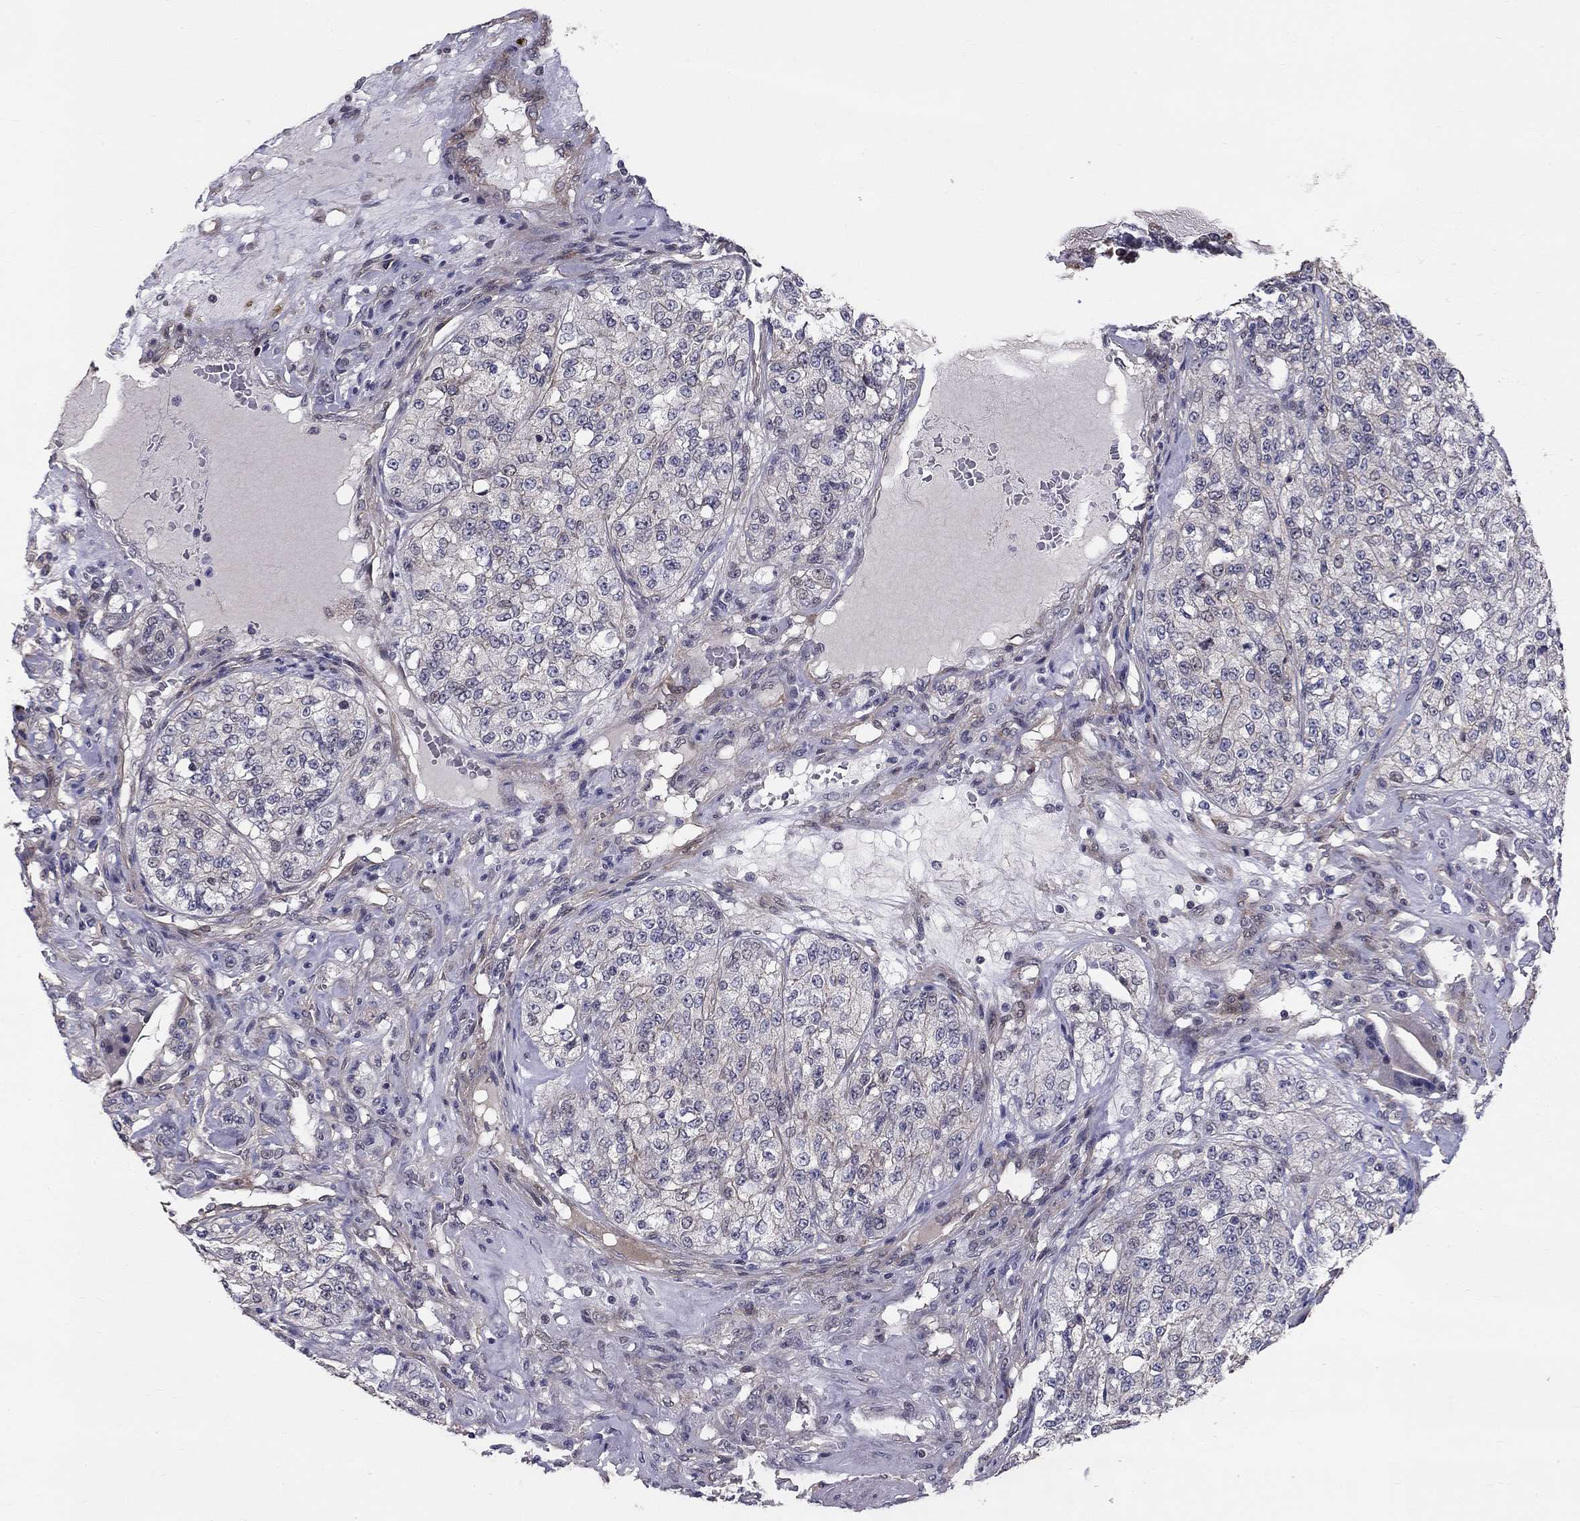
{"staining": {"intensity": "negative", "quantity": "none", "location": "none"}, "tissue": "renal cancer", "cell_type": "Tumor cells", "image_type": "cancer", "snomed": [{"axis": "morphology", "description": "Adenocarcinoma, NOS"}, {"axis": "topography", "description": "Kidney"}], "caption": "Immunohistochemical staining of renal cancer displays no significant staining in tumor cells.", "gene": "GJB4", "patient": {"sex": "female", "age": 63}}